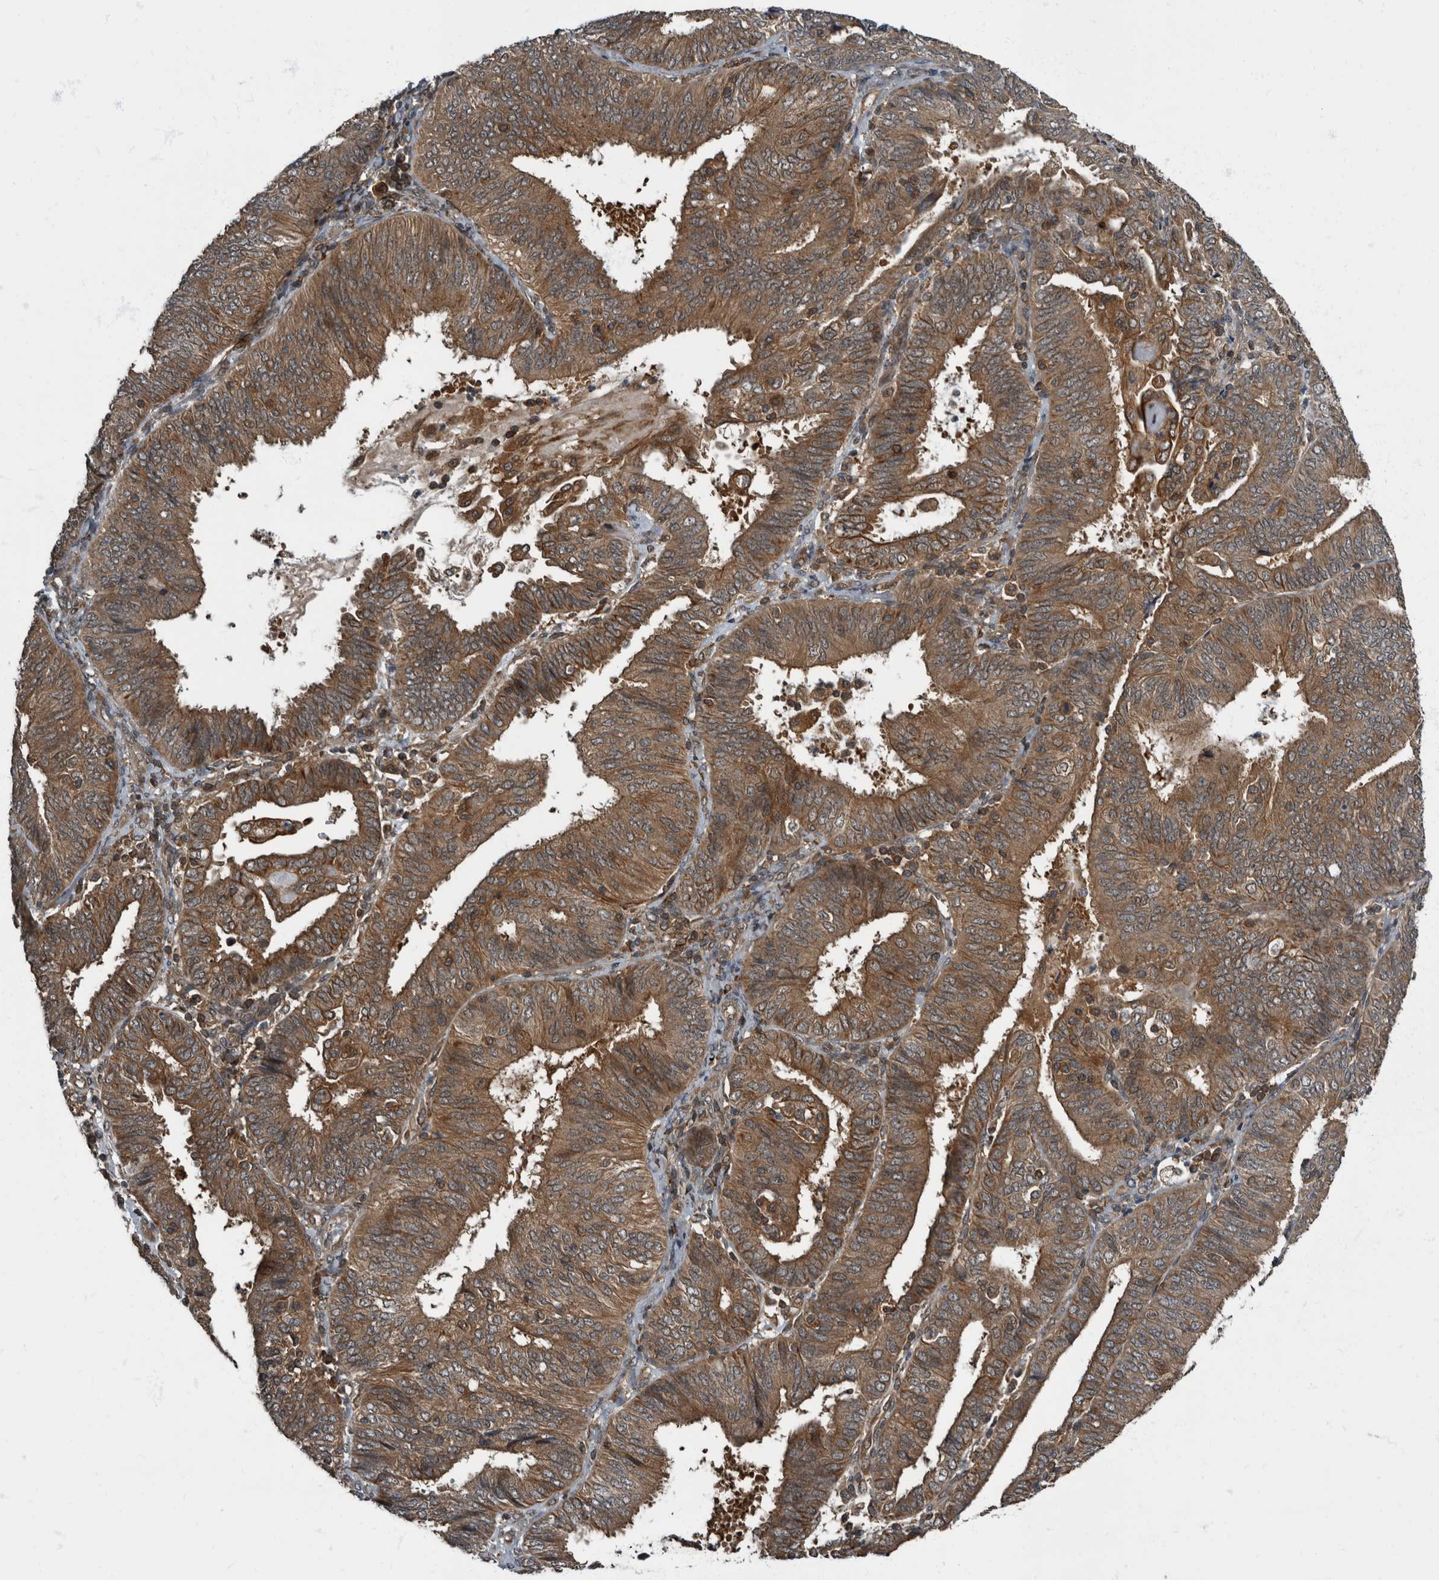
{"staining": {"intensity": "moderate", "quantity": ">75%", "location": "cytoplasmic/membranous"}, "tissue": "endometrial cancer", "cell_type": "Tumor cells", "image_type": "cancer", "snomed": [{"axis": "morphology", "description": "Adenocarcinoma, NOS"}, {"axis": "topography", "description": "Endometrium"}], "caption": "A brown stain labels moderate cytoplasmic/membranous staining of a protein in endometrial cancer tumor cells.", "gene": "RABGGTB", "patient": {"sex": "female", "age": 58}}